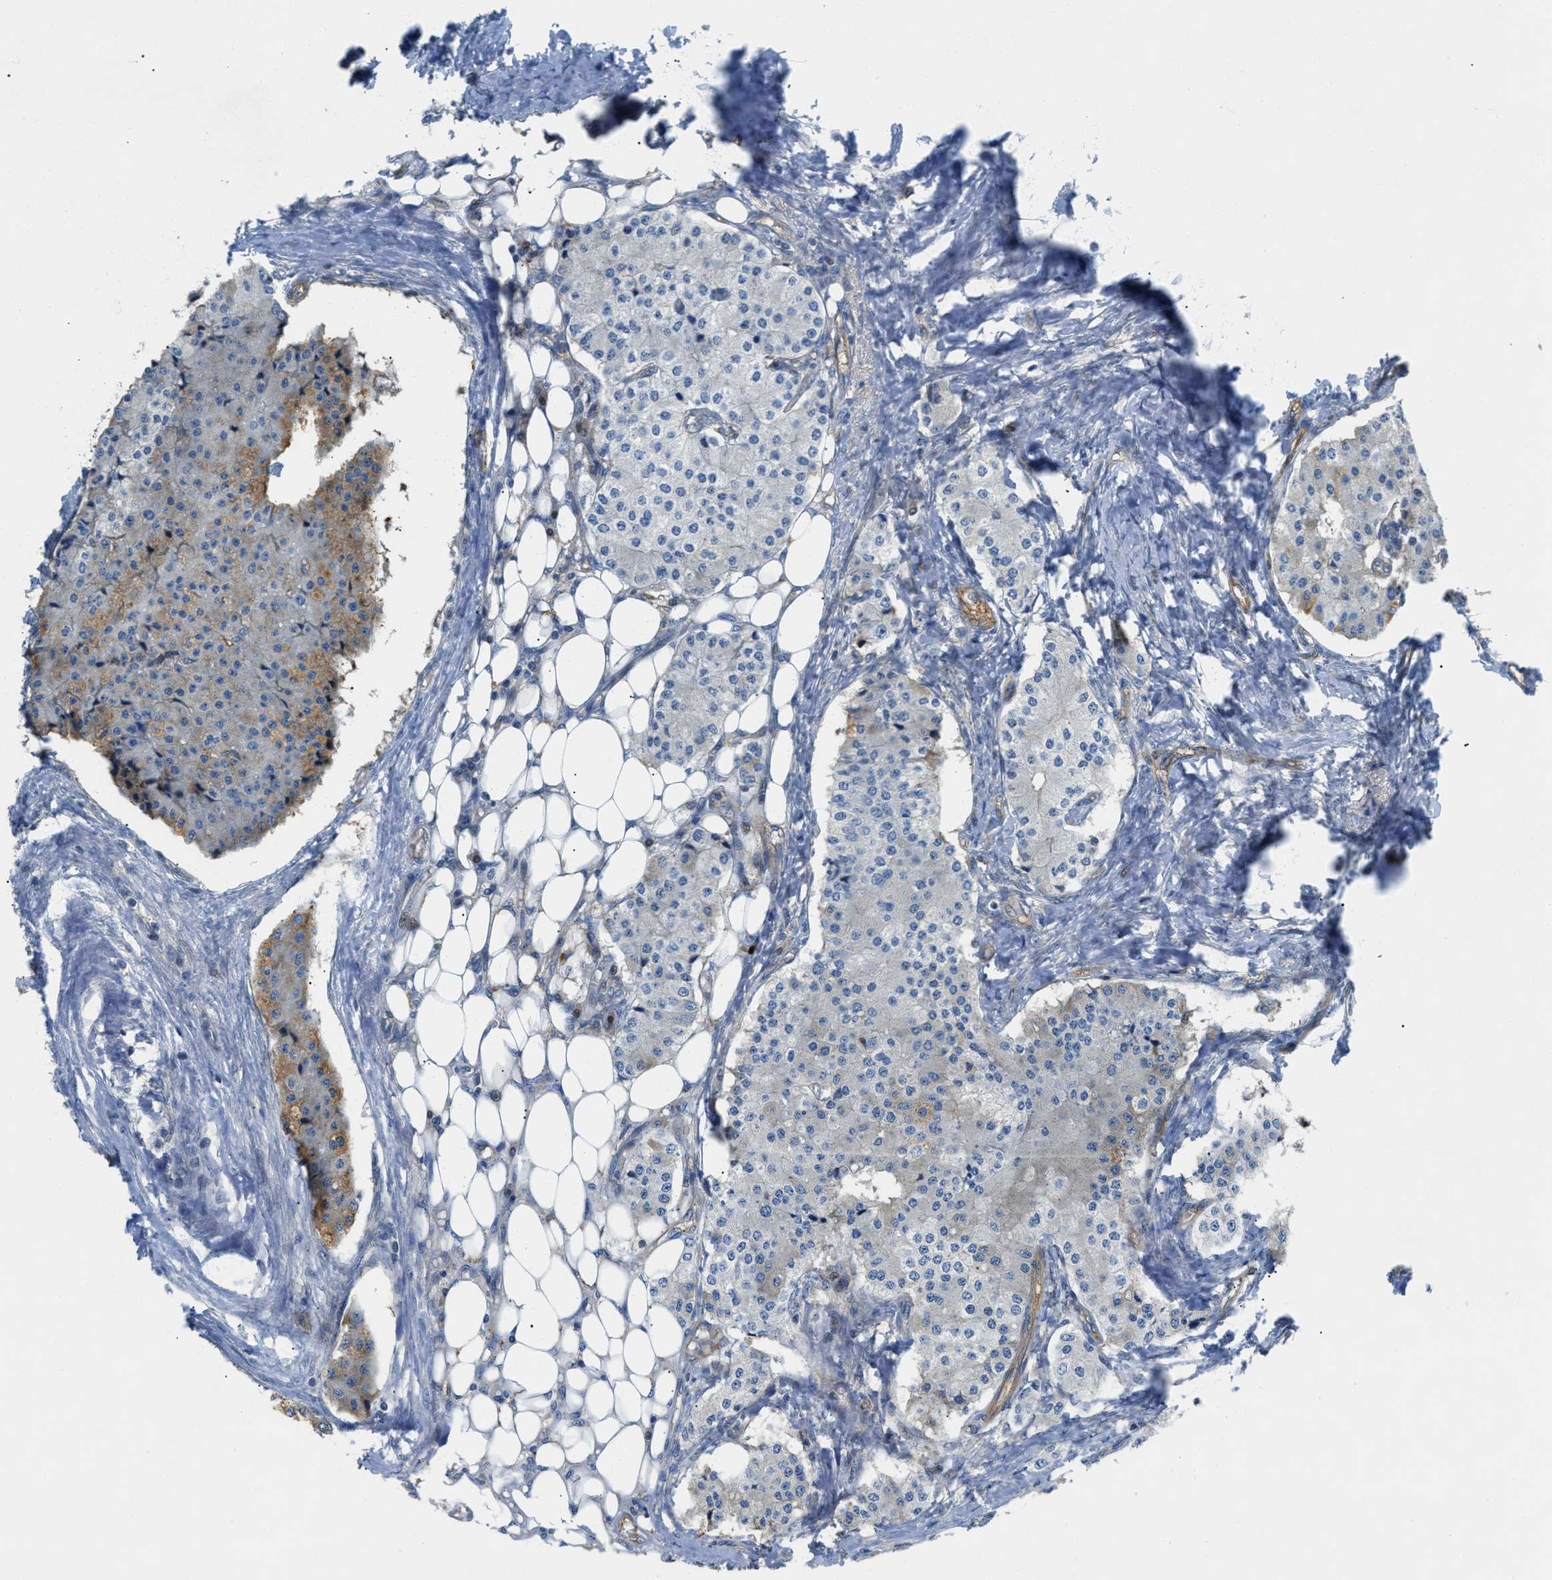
{"staining": {"intensity": "moderate", "quantity": "<25%", "location": "cytoplasmic/membranous"}, "tissue": "carcinoid", "cell_type": "Tumor cells", "image_type": "cancer", "snomed": [{"axis": "morphology", "description": "Carcinoid, malignant, NOS"}, {"axis": "topography", "description": "Colon"}], "caption": "Tumor cells exhibit low levels of moderate cytoplasmic/membranous positivity in about <25% of cells in human carcinoid. Using DAB (brown) and hematoxylin (blue) stains, captured at high magnification using brightfield microscopy.", "gene": "TRAK2", "patient": {"sex": "female", "age": 52}}